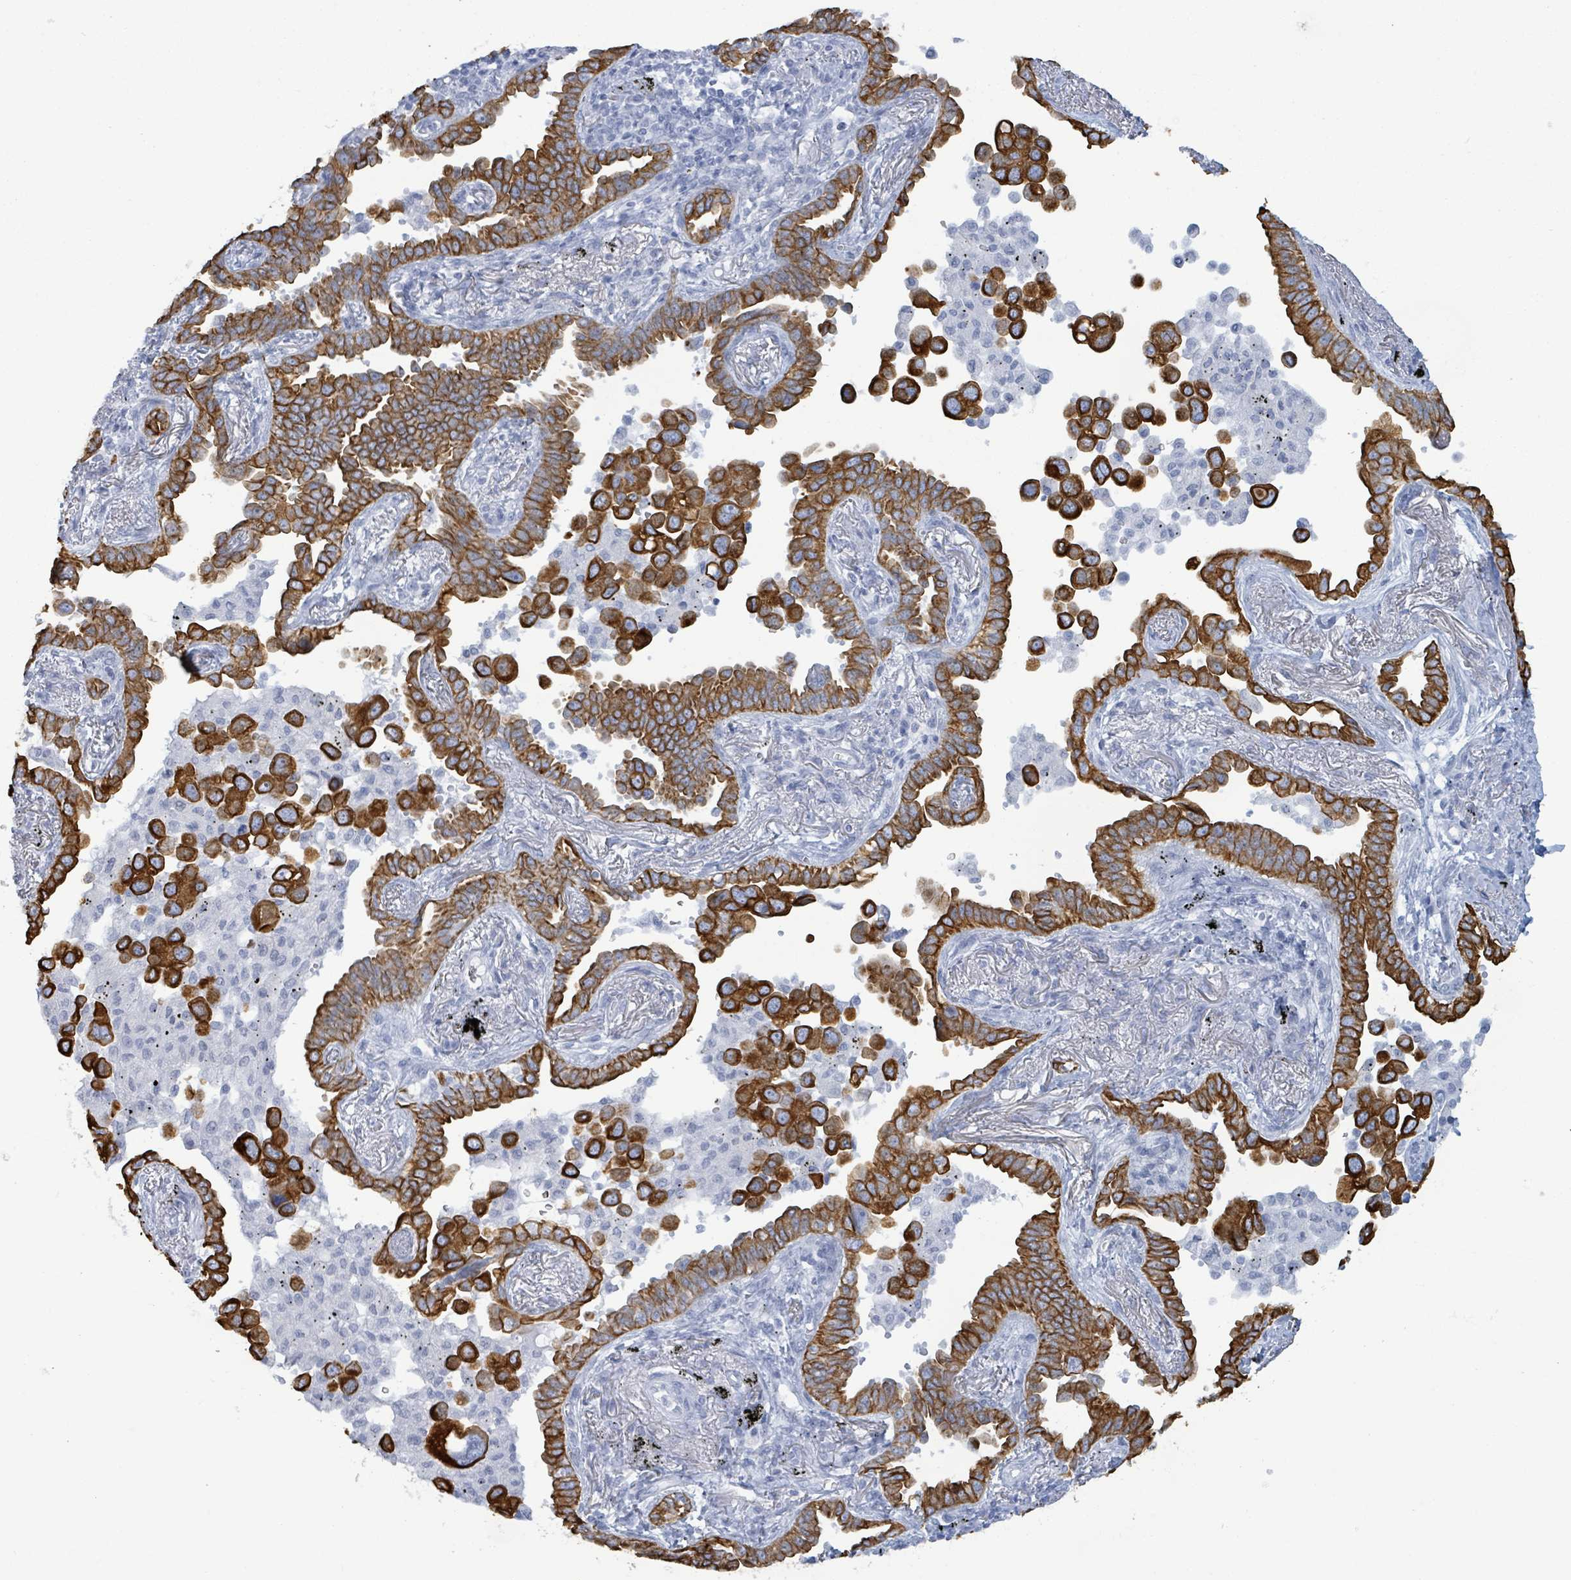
{"staining": {"intensity": "strong", "quantity": ">75%", "location": "cytoplasmic/membranous"}, "tissue": "lung cancer", "cell_type": "Tumor cells", "image_type": "cancer", "snomed": [{"axis": "morphology", "description": "Adenocarcinoma, NOS"}, {"axis": "topography", "description": "Lung"}], "caption": "Strong cytoplasmic/membranous positivity is appreciated in about >75% of tumor cells in lung cancer (adenocarcinoma). (DAB IHC with brightfield microscopy, high magnification).", "gene": "KRT8", "patient": {"sex": "male", "age": 67}}